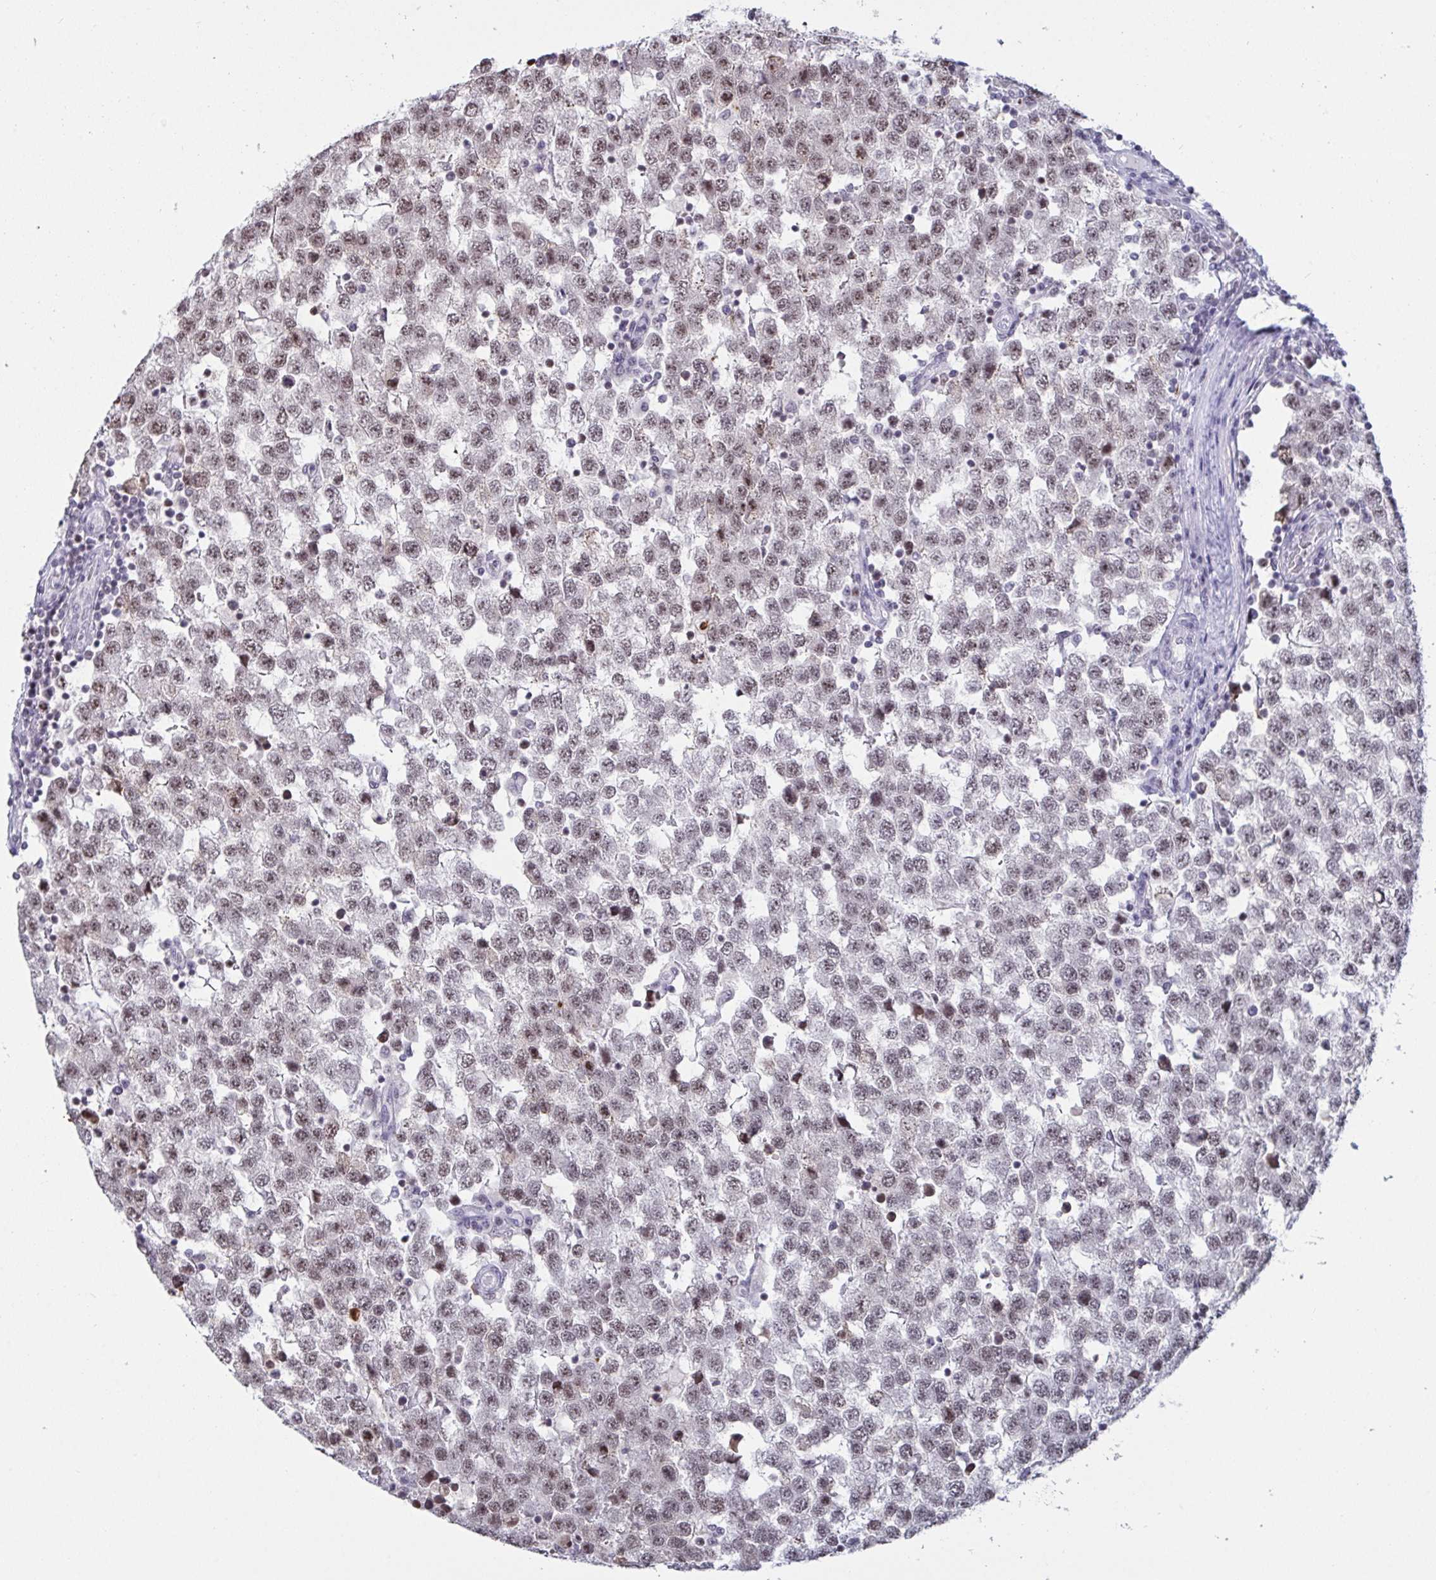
{"staining": {"intensity": "moderate", "quantity": "25%-75%", "location": "nuclear"}, "tissue": "testis cancer", "cell_type": "Tumor cells", "image_type": "cancer", "snomed": [{"axis": "morphology", "description": "Seminoma, NOS"}, {"axis": "topography", "description": "Testis"}], "caption": "The photomicrograph demonstrates staining of testis cancer (seminoma), revealing moderate nuclear protein staining (brown color) within tumor cells. Nuclei are stained in blue.", "gene": "SUPT16H", "patient": {"sex": "male", "age": 34}}